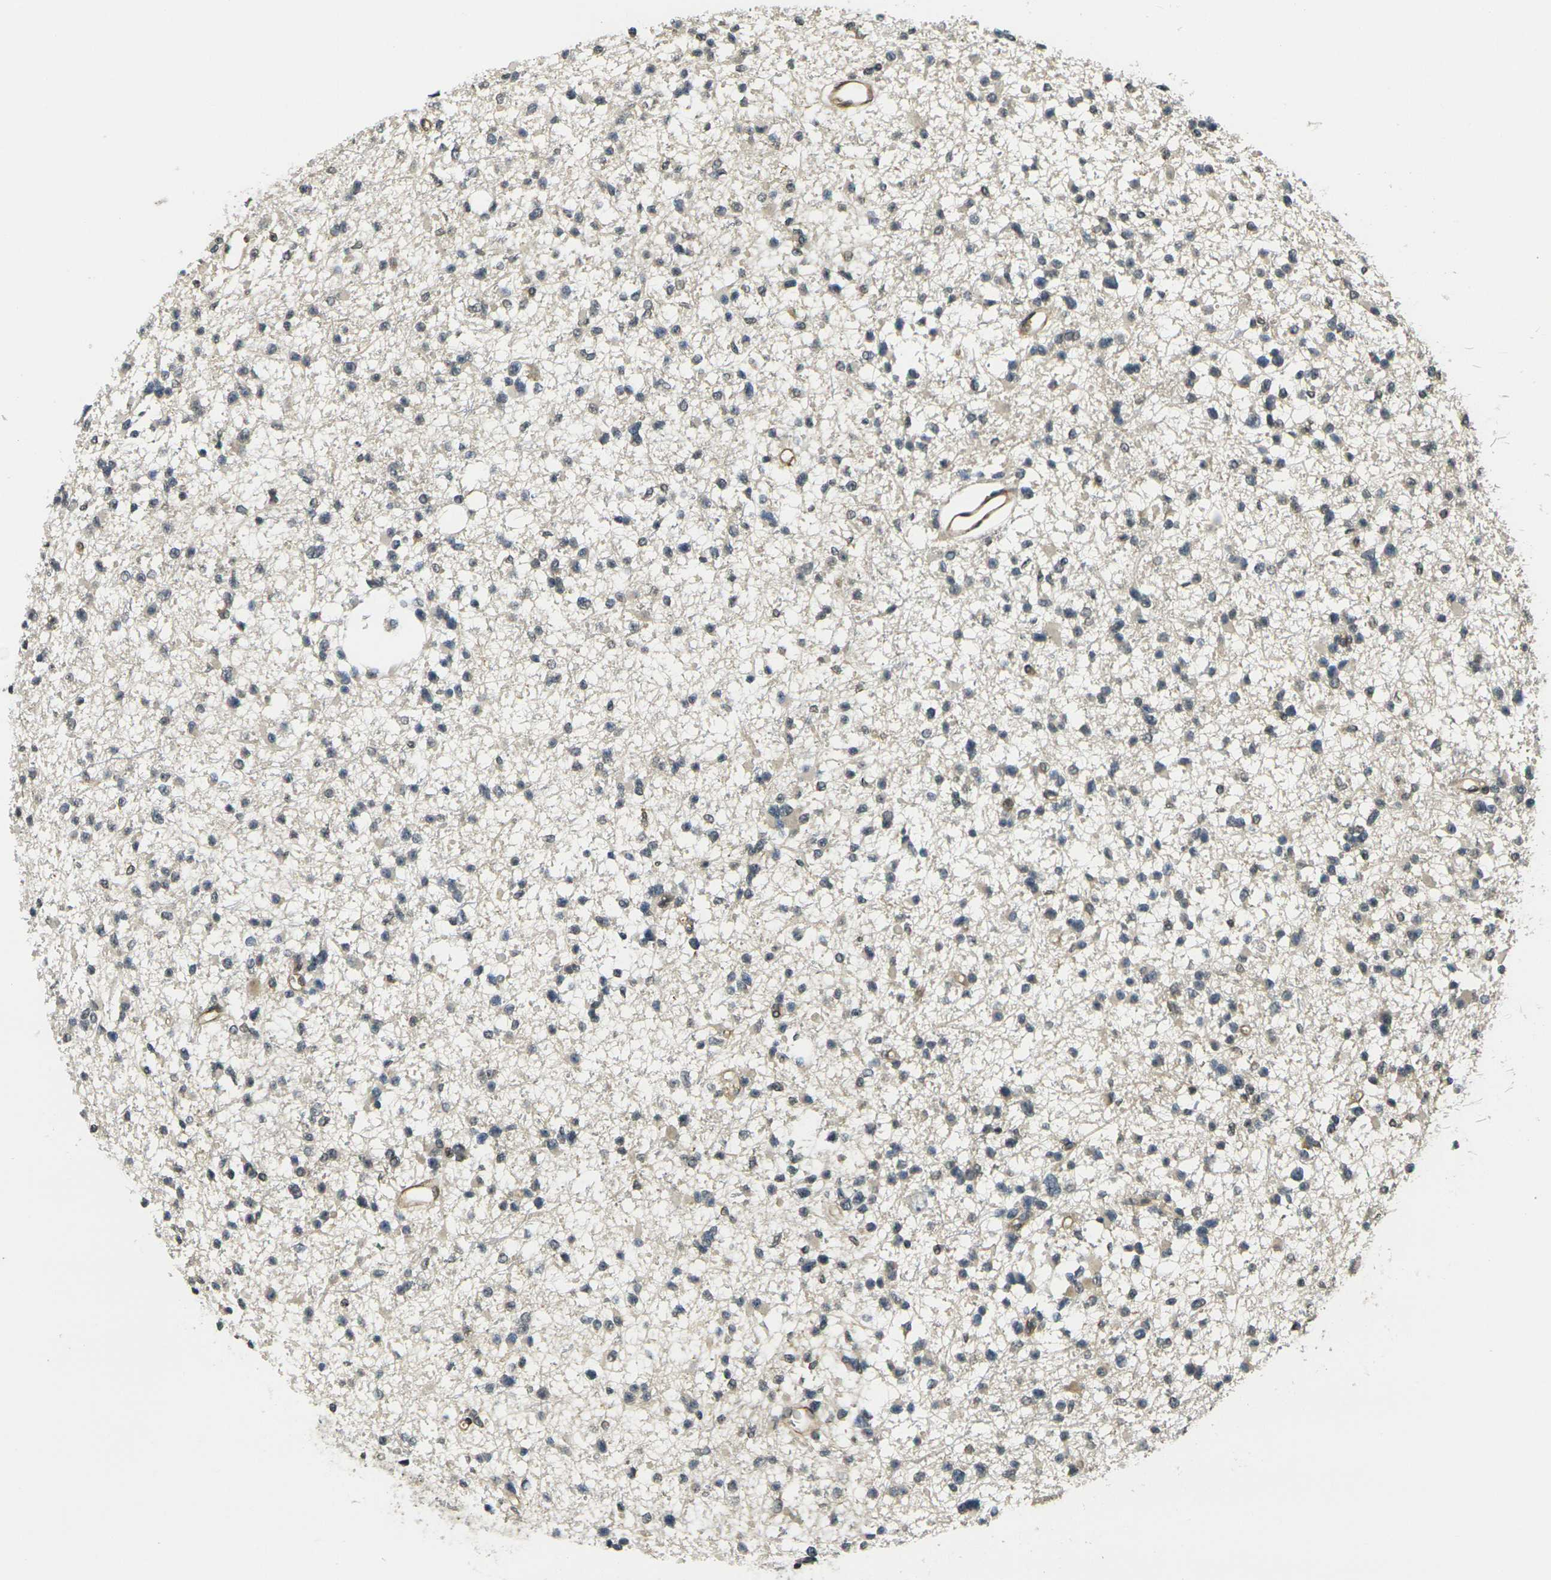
{"staining": {"intensity": "negative", "quantity": "none", "location": "none"}, "tissue": "glioma", "cell_type": "Tumor cells", "image_type": "cancer", "snomed": [{"axis": "morphology", "description": "Glioma, malignant, Low grade"}, {"axis": "topography", "description": "Brain"}], "caption": "Immunohistochemical staining of human glioma reveals no significant staining in tumor cells. (DAB immunohistochemistry visualized using brightfield microscopy, high magnification).", "gene": "CAST", "patient": {"sex": "female", "age": 22}}